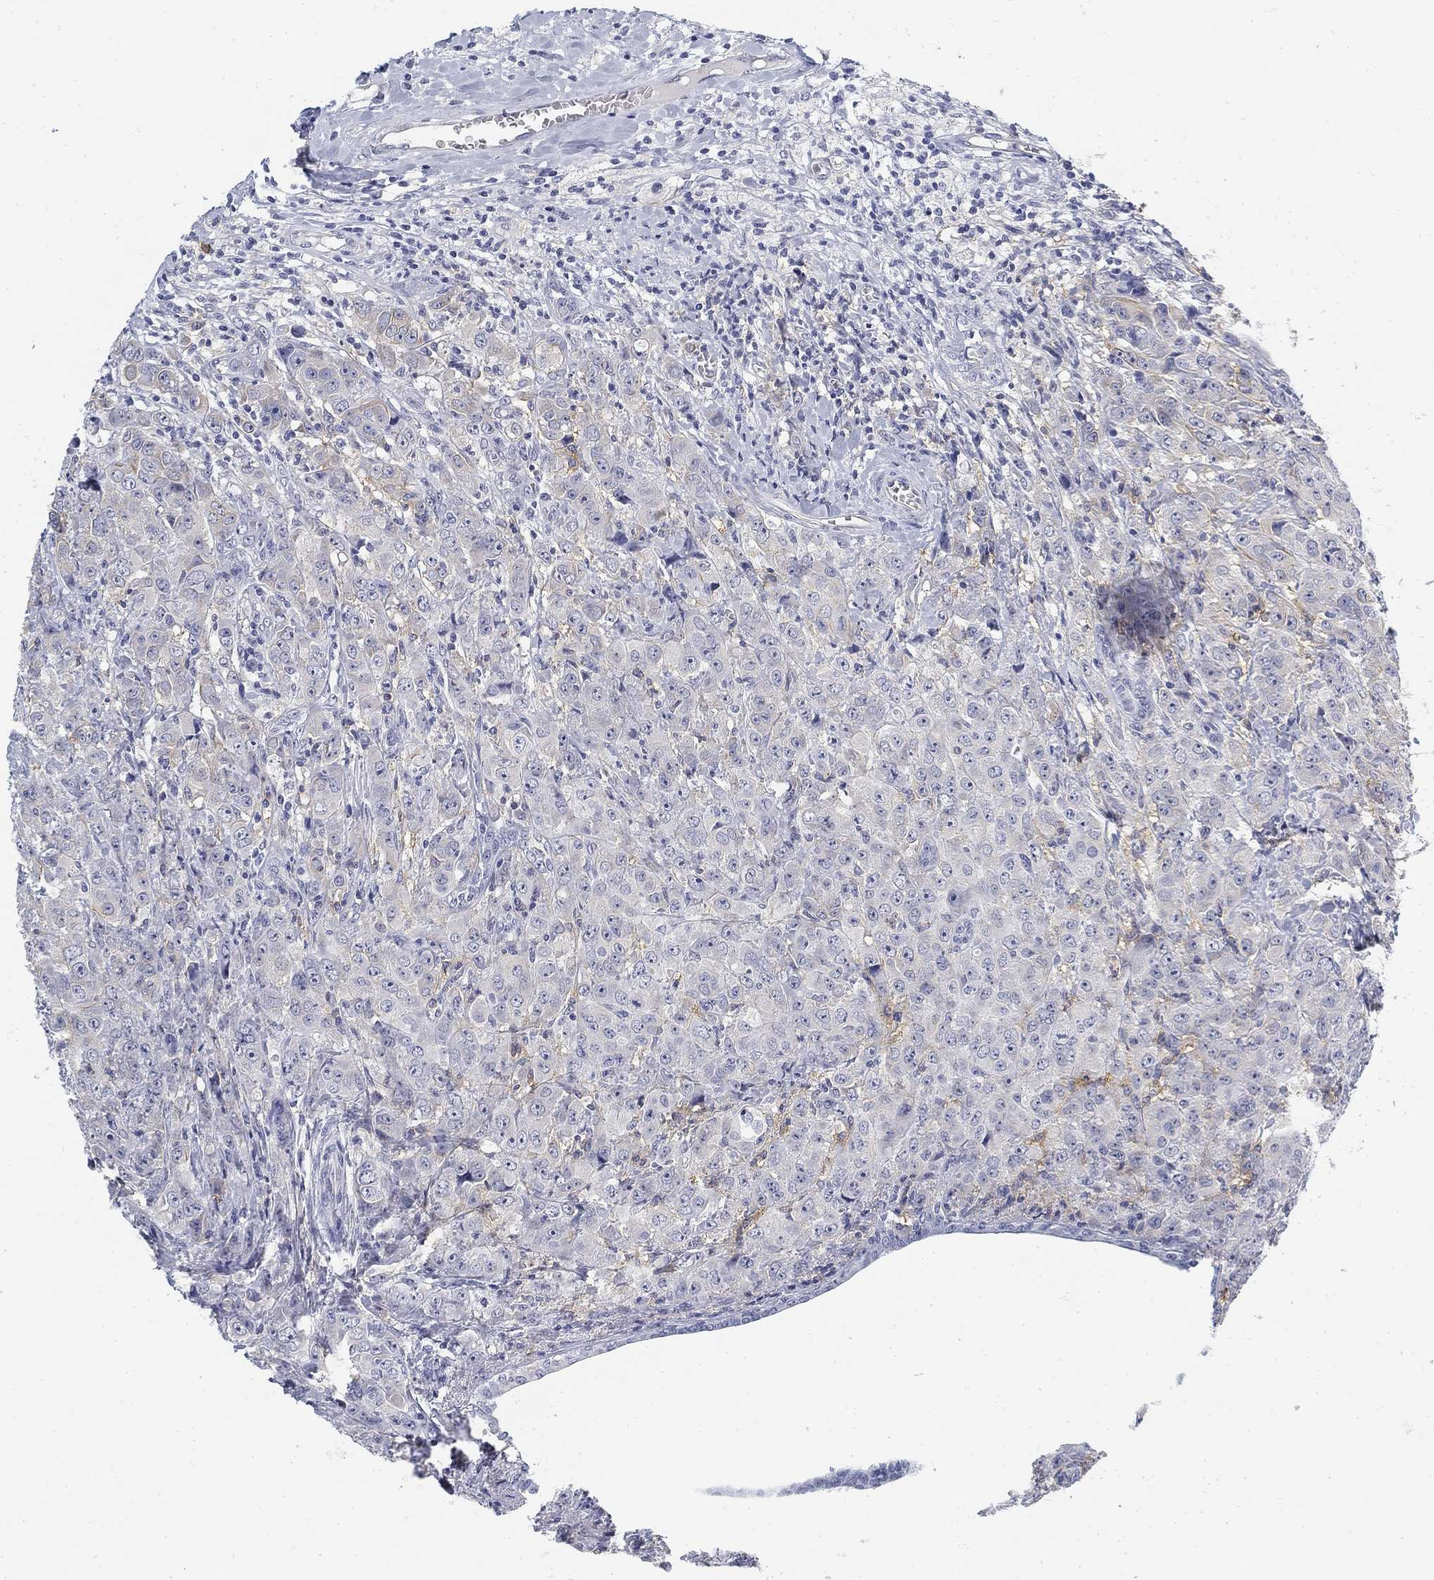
{"staining": {"intensity": "negative", "quantity": "none", "location": "none"}, "tissue": "breast cancer", "cell_type": "Tumor cells", "image_type": "cancer", "snomed": [{"axis": "morphology", "description": "Duct carcinoma"}, {"axis": "topography", "description": "Breast"}], "caption": "A micrograph of breast infiltrating ductal carcinoma stained for a protein reveals no brown staining in tumor cells. The staining is performed using DAB (3,3'-diaminobenzidine) brown chromogen with nuclei counter-stained in using hematoxylin.", "gene": "SLC2A5", "patient": {"sex": "female", "age": 43}}